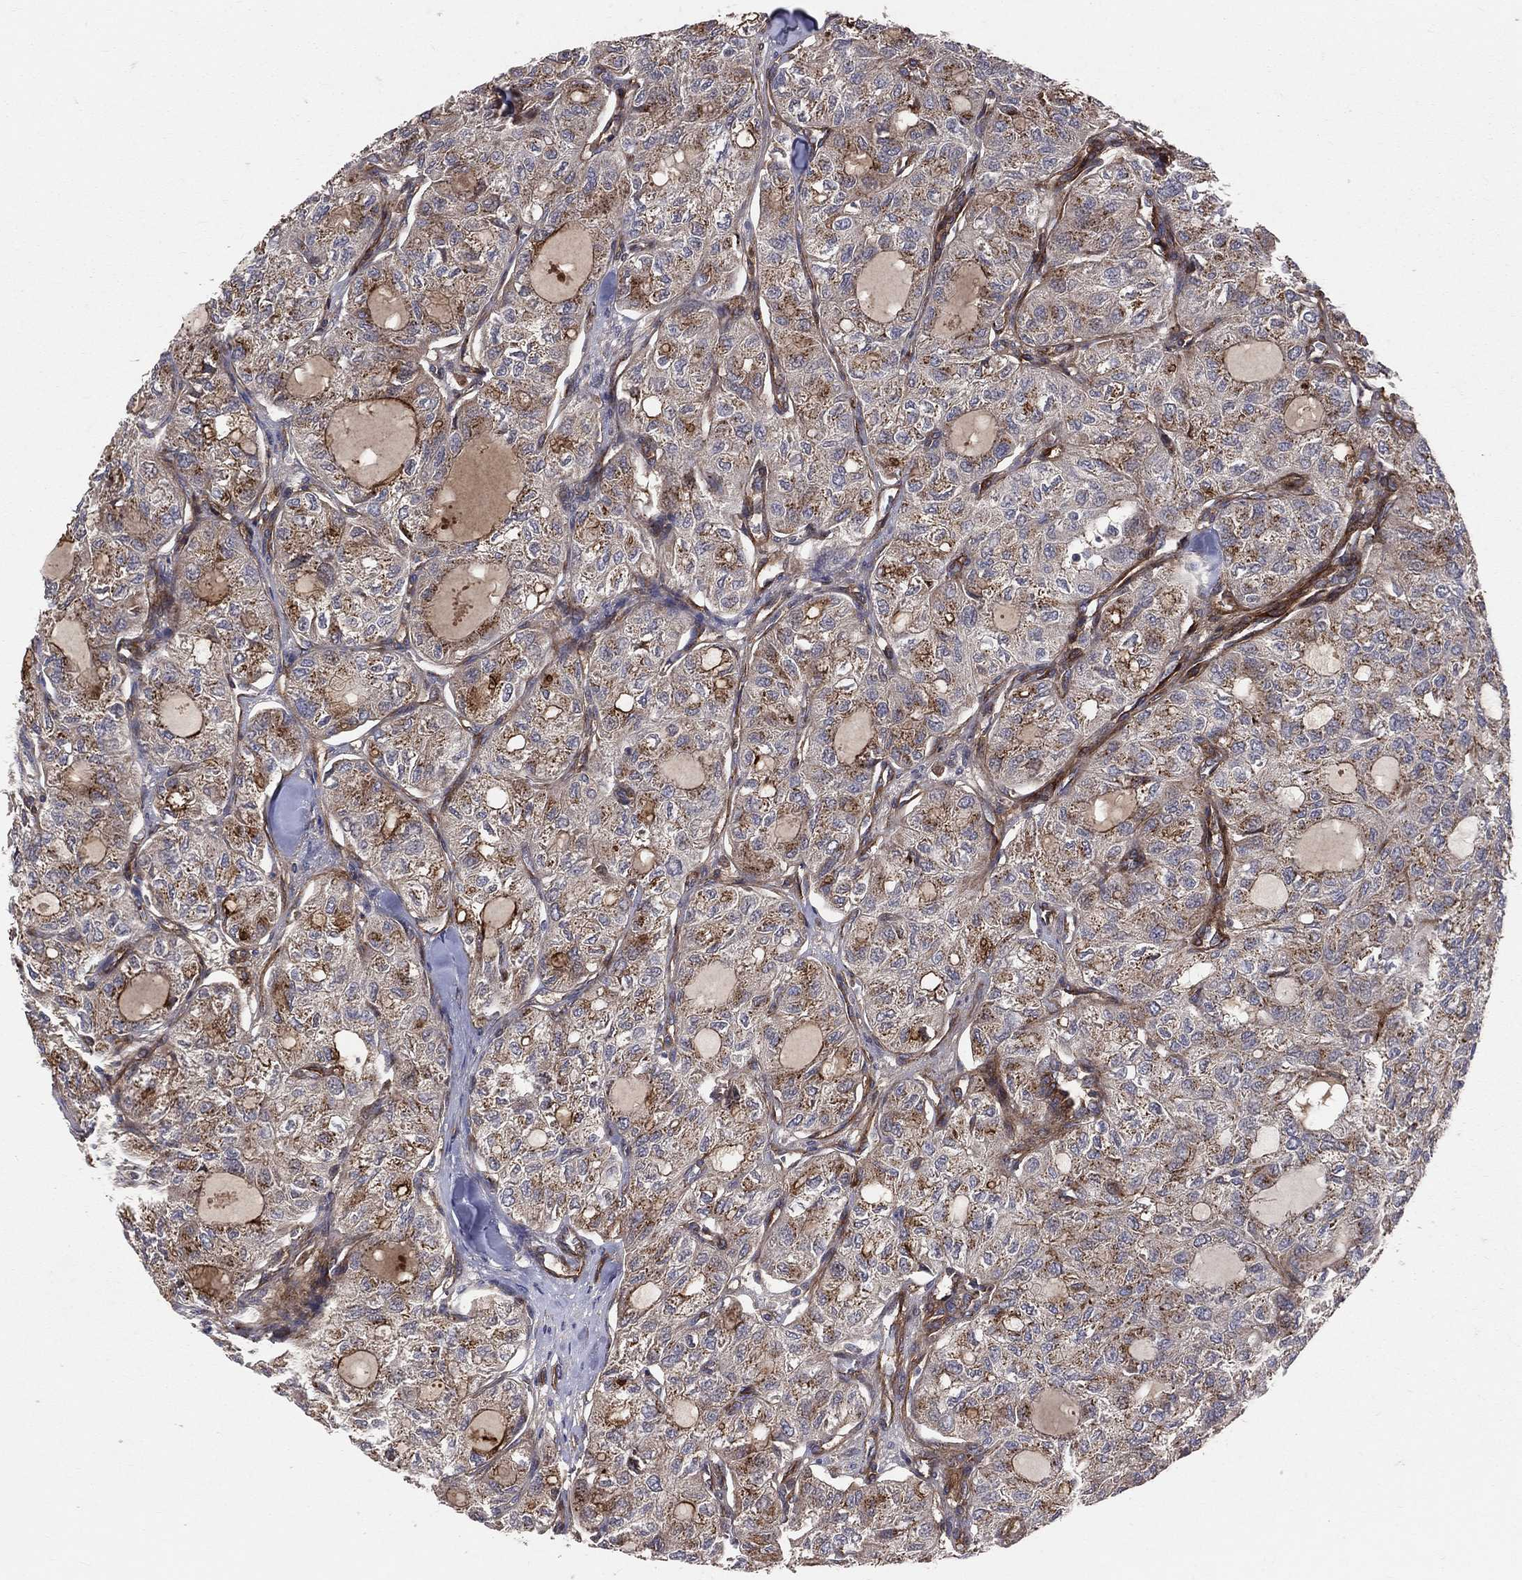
{"staining": {"intensity": "moderate", "quantity": ">75%", "location": "cytoplasmic/membranous"}, "tissue": "thyroid cancer", "cell_type": "Tumor cells", "image_type": "cancer", "snomed": [{"axis": "morphology", "description": "Follicular adenoma carcinoma, NOS"}, {"axis": "topography", "description": "Thyroid gland"}], "caption": "Thyroid cancer tissue exhibits moderate cytoplasmic/membranous expression in approximately >75% of tumor cells", "gene": "ENTPD1", "patient": {"sex": "male", "age": 75}}